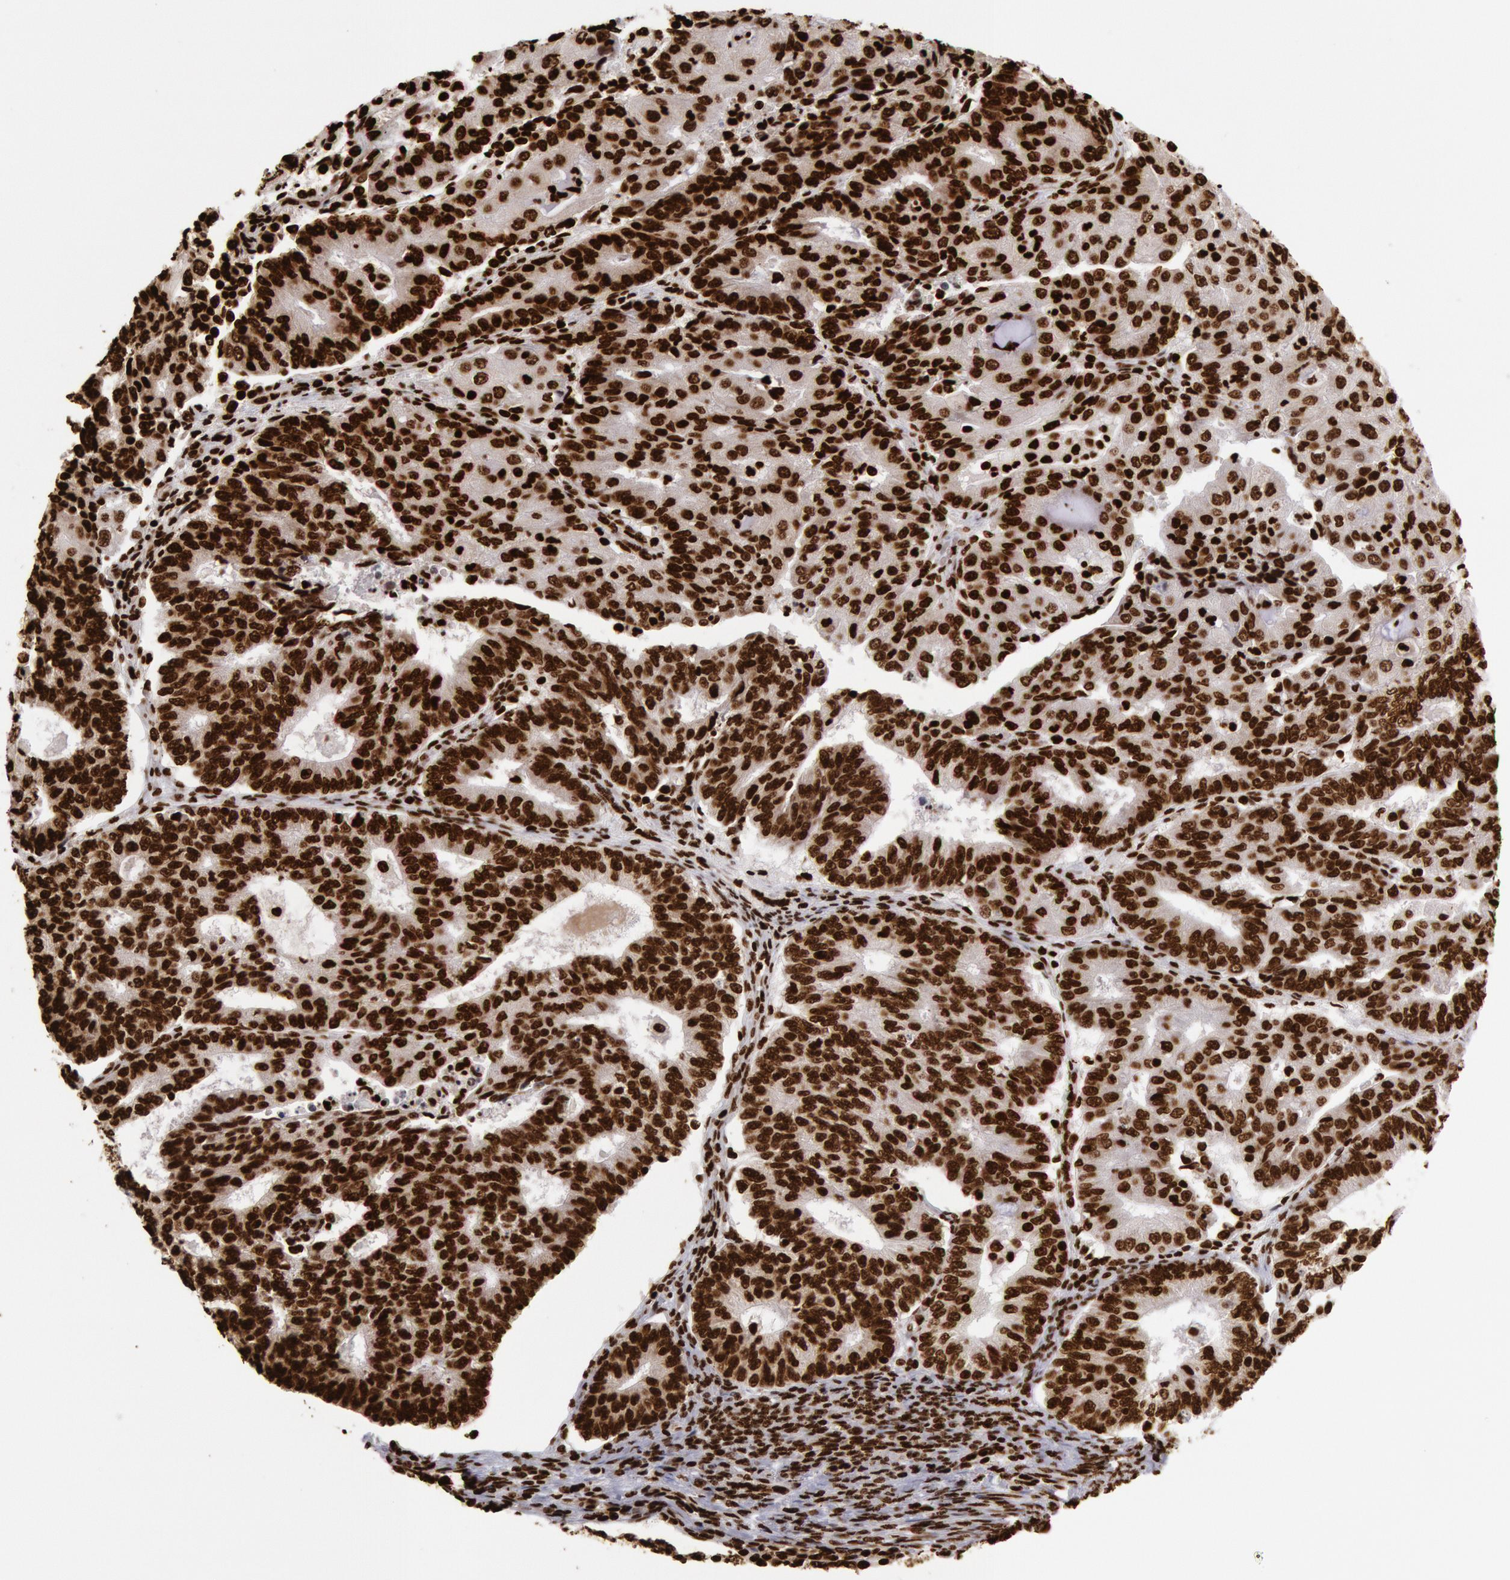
{"staining": {"intensity": "strong", "quantity": ">75%", "location": "nuclear"}, "tissue": "endometrial cancer", "cell_type": "Tumor cells", "image_type": "cancer", "snomed": [{"axis": "morphology", "description": "Adenocarcinoma, NOS"}, {"axis": "topography", "description": "Endometrium"}], "caption": "Immunohistochemistry (IHC) of human endometrial adenocarcinoma reveals high levels of strong nuclear staining in approximately >75% of tumor cells.", "gene": "H3-4", "patient": {"sex": "female", "age": 56}}